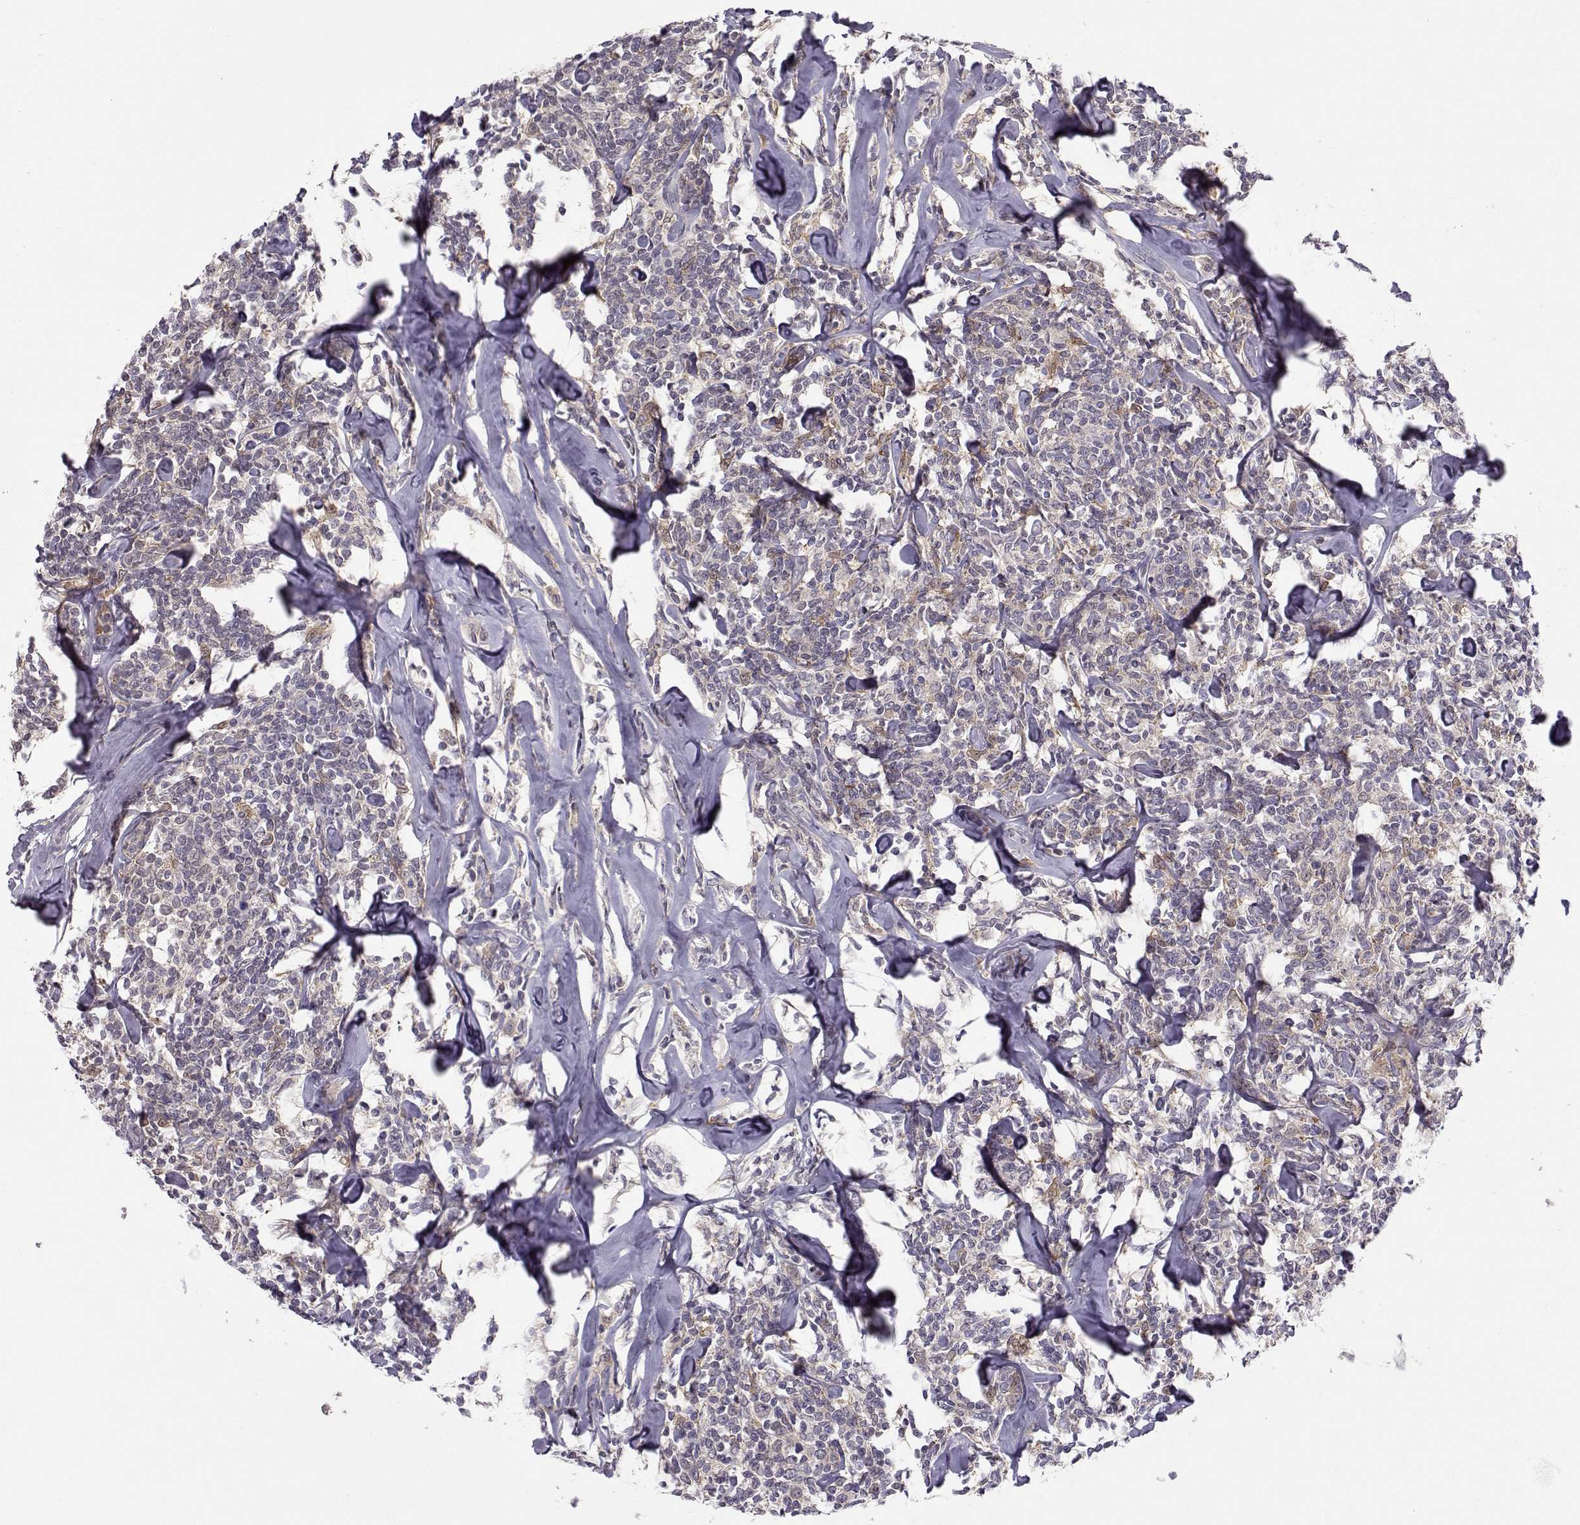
{"staining": {"intensity": "negative", "quantity": "none", "location": "none"}, "tissue": "lymphoma", "cell_type": "Tumor cells", "image_type": "cancer", "snomed": [{"axis": "morphology", "description": "Malignant lymphoma, non-Hodgkin's type, Low grade"}, {"axis": "topography", "description": "Lymph node"}], "caption": "Immunohistochemistry of human lymphoma exhibits no staining in tumor cells.", "gene": "NPVF", "patient": {"sex": "female", "age": 56}}